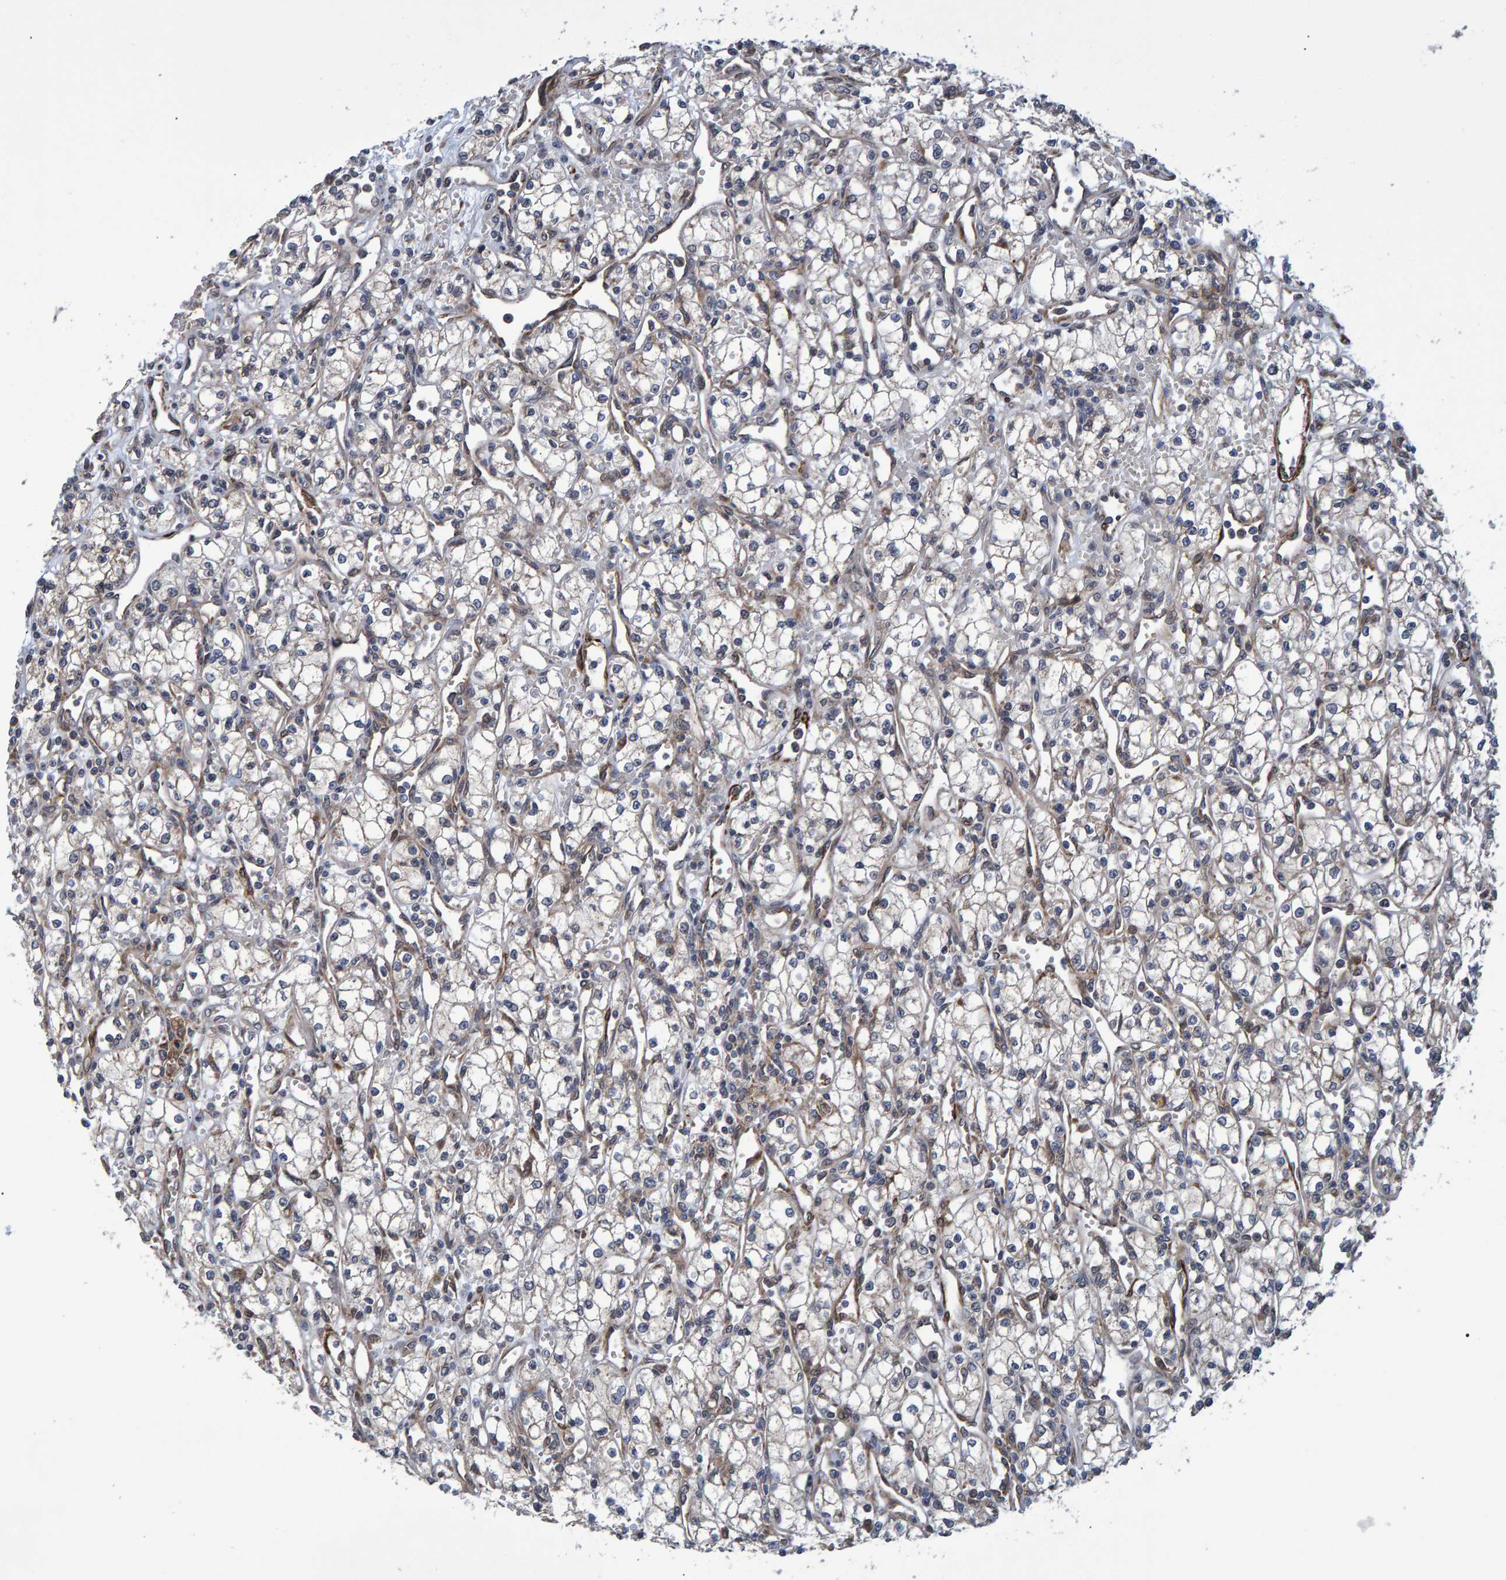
{"staining": {"intensity": "negative", "quantity": "none", "location": "none"}, "tissue": "renal cancer", "cell_type": "Tumor cells", "image_type": "cancer", "snomed": [{"axis": "morphology", "description": "Adenocarcinoma, NOS"}, {"axis": "topography", "description": "Kidney"}], "caption": "Renal cancer stained for a protein using IHC exhibits no staining tumor cells.", "gene": "ATP6V1H", "patient": {"sex": "male", "age": 59}}